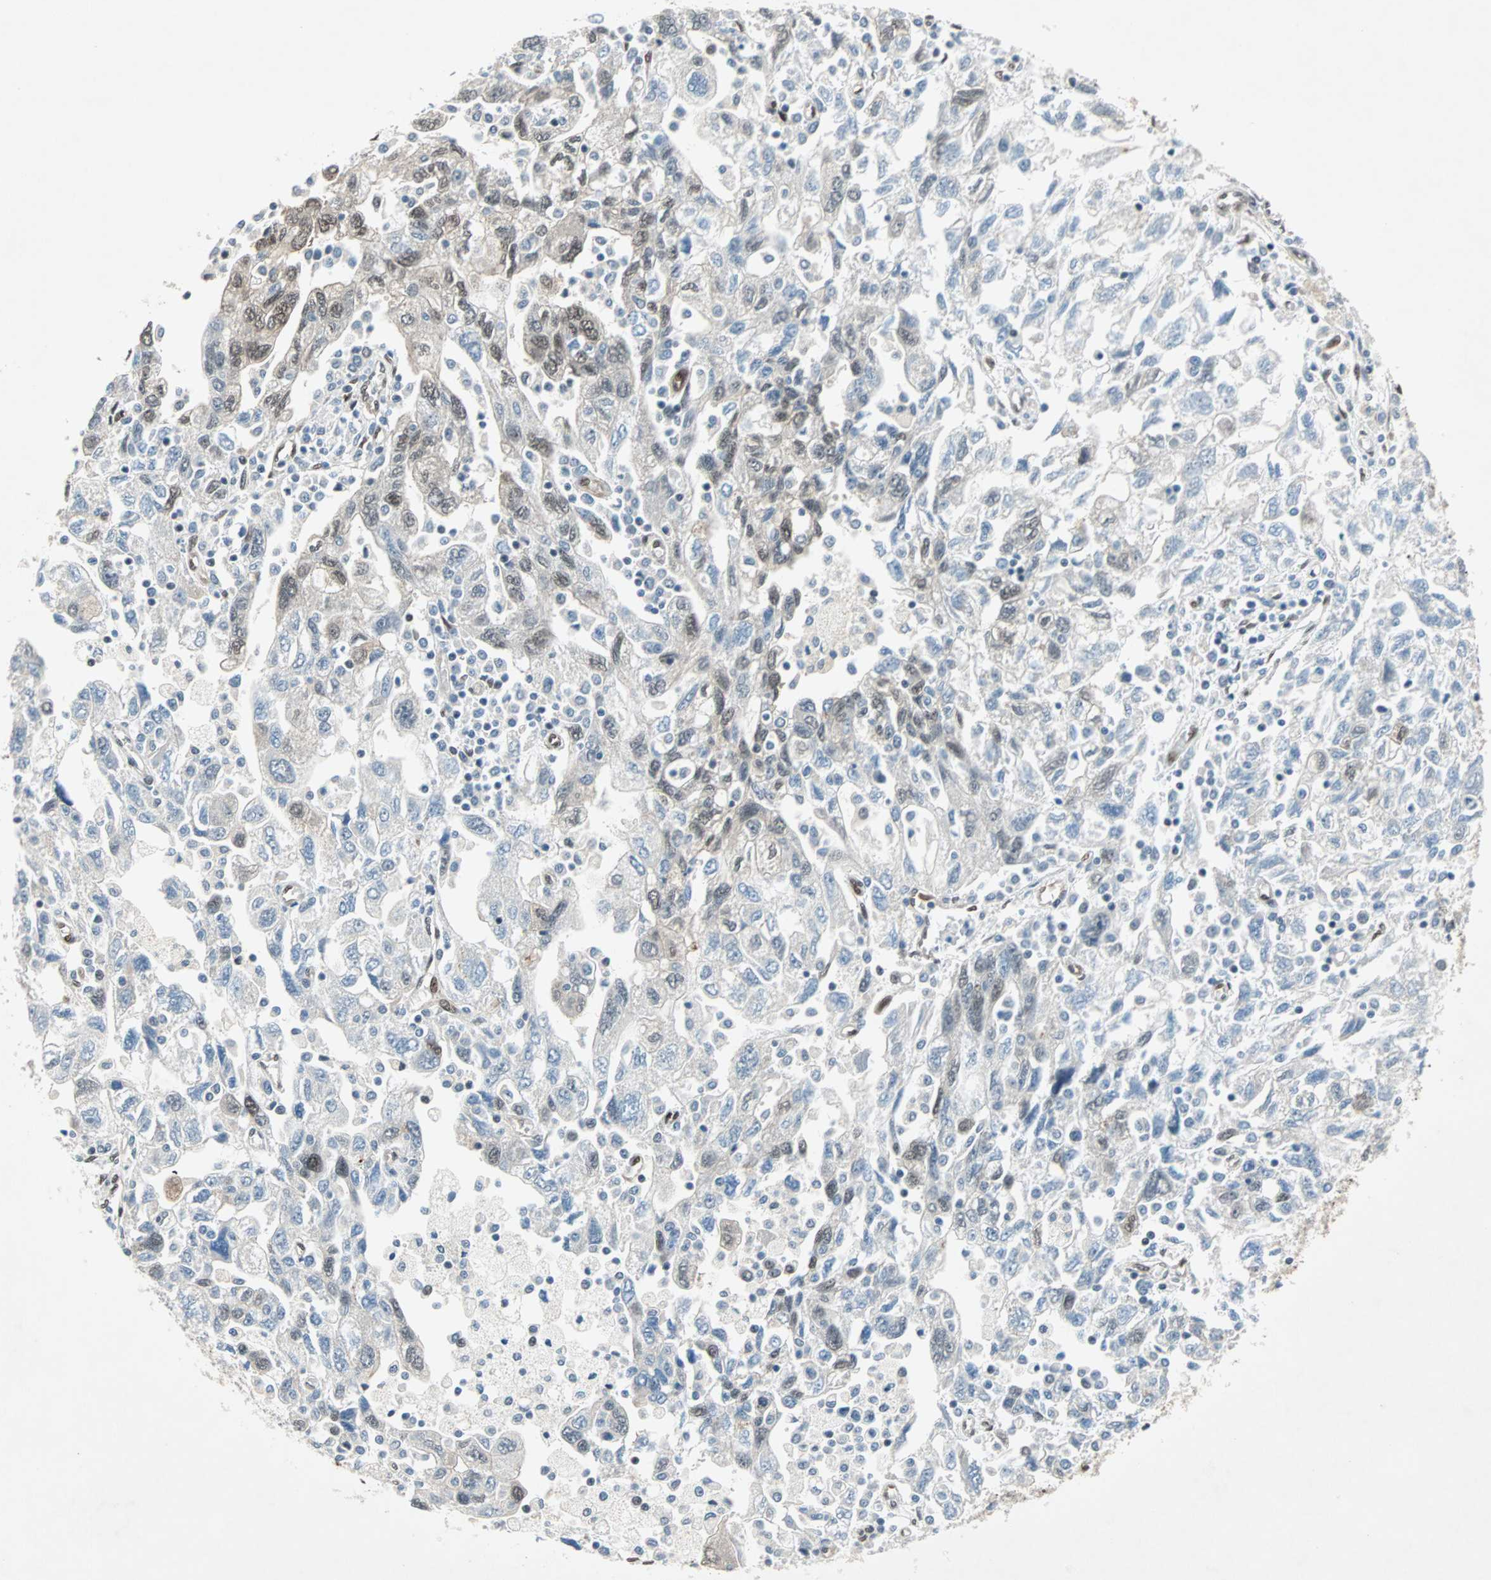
{"staining": {"intensity": "weak", "quantity": "25%-75%", "location": "cytoplasmic/membranous,nuclear"}, "tissue": "ovarian cancer", "cell_type": "Tumor cells", "image_type": "cancer", "snomed": [{"axis": "morphology", "description": "Carcinoma, NOS"}, {"axis": "morphology", "description": "Cystadenocarcinoma, serous, NOS"}, {"axis": "topography", "description": "Ovary"}], "caption": "Tumor cells demonstrate low levels of weak cytoplasmic/membranous and nuclear expression in about 25%-75% of cells in human serous cystadenocarcinoma (ovarian).", "gene": "WWTR1", "patient": {"sex": "female", "age": 69}}